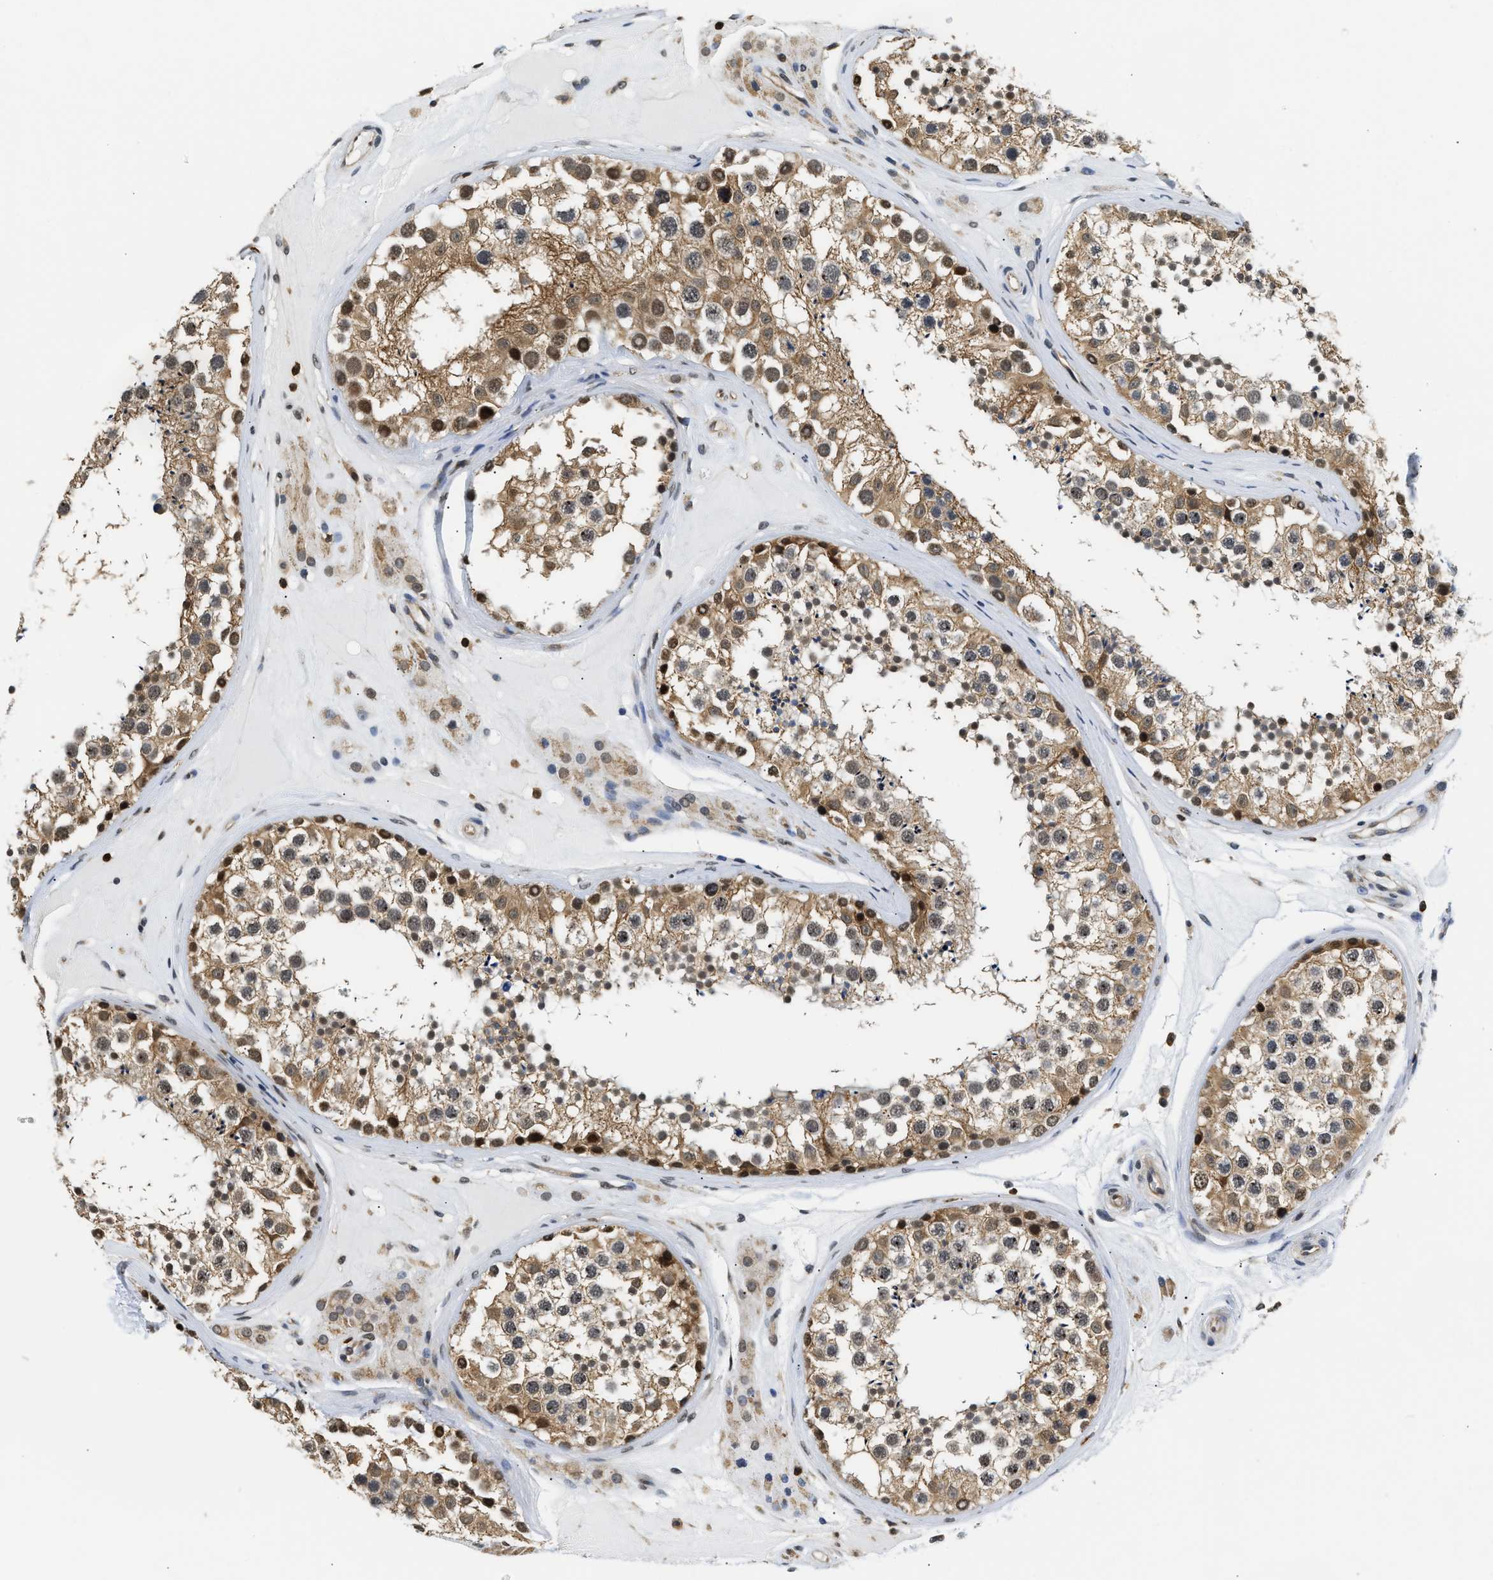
{"staining": {"intensity": "moderate", "quantity": ">75%", "location": "cytoplasmic/membranous,nuclear"}, "tissue": "testis", "cell_type": "Cells in seminiferous ducts", "image_type": "normal", "snomed": [{"axis": "morphology", "description": "Normal tissue, NOS"}, {"axis": "topography", "description": "Testis"}], "caption": "Protein analysis of benign testis exhibits moderate cytoplasmic/membranous,nuclear positivity in about >75% of cells in seminiferous ducts.", "gene": "STK10", "patient": {"sex": "male", "age": 46}}